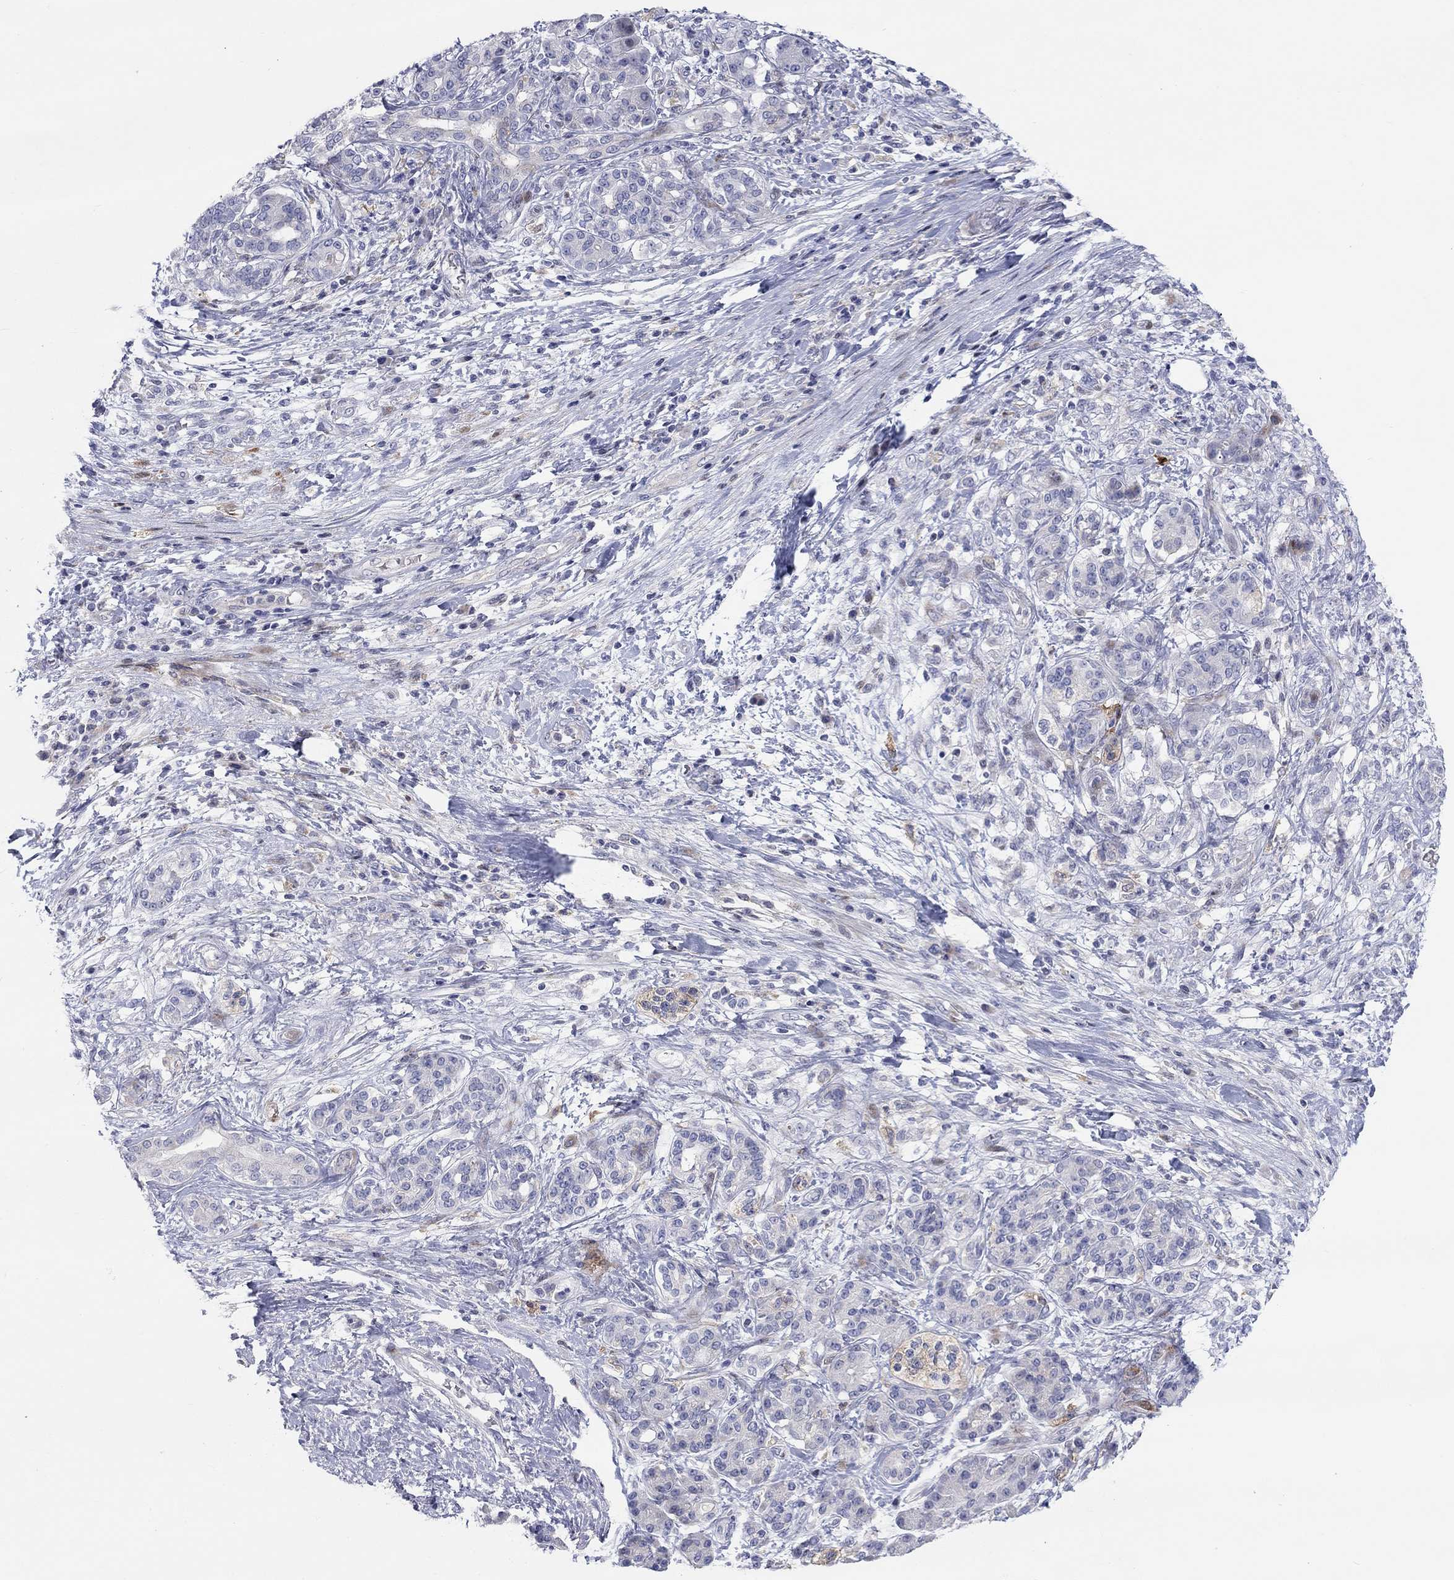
{"staining": {"intensity": "negative", "quantity": "none", "location": "none"}, "tissue": "pancreatic cancer", "cell_type": "Tumor cells", "image_type": "cancer", "snomed": [{"axis": "morphology", "description": "Adenocarcinoma, NOS"}, {"axis": "topography", "description": "Pancreas"}], "caption": "A photomicrograph of pancreatic cancer stained for a protein shows no brown staining in tumor cells.", "gene": "ARHGAP36", "patient": {"sex": "female", "age": 73}}